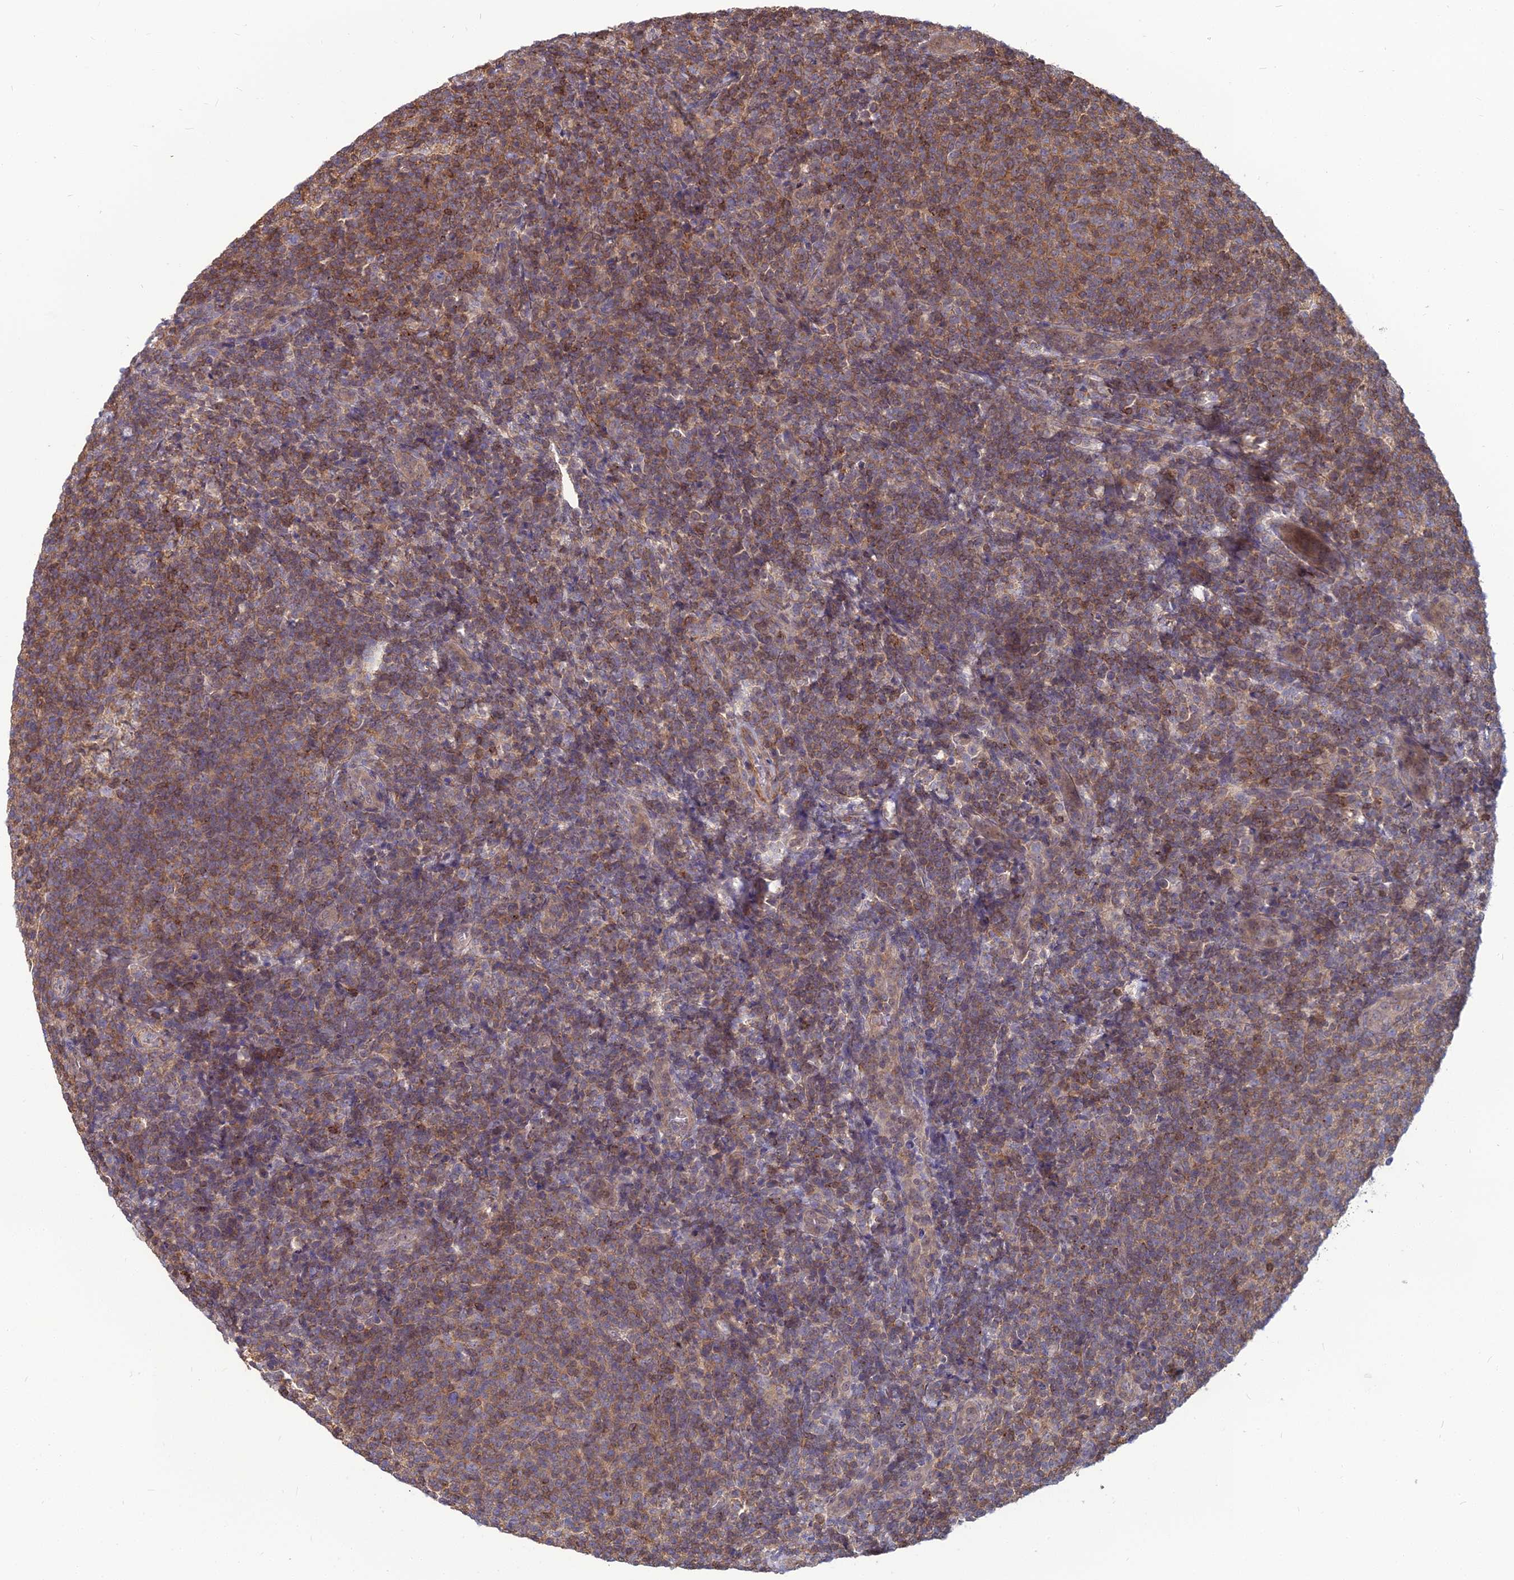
{"staining": {"intensity": "moderate", "quantity": ">75%", "location": "cytoplasmic/membranous"}, "tissue": "lymphoma", "cell_type": "Tumor cells", "image_type": "cancer", "snomed": [{"axis": "morphology", "description": "Malignant lymphoma, non-Hodgkin's type, Low grade"}, {"axis": "topography", "description": "Lymph node"}], "caption": "Brown immunohistochemical staining in human malignant lymphoma, non-Hodgkin's type (low-grade) exhibits moderate cytoplasmic/membranous staining in about >75% of tumor cells. (Stains: DAB (3,3'-diaminobenzidine) in brown, nuclei in blue, Microscopy: brightfield microscopy at high magnification).", "gene": "OPA3", "patient": {"sex": "male", "age": 66}}